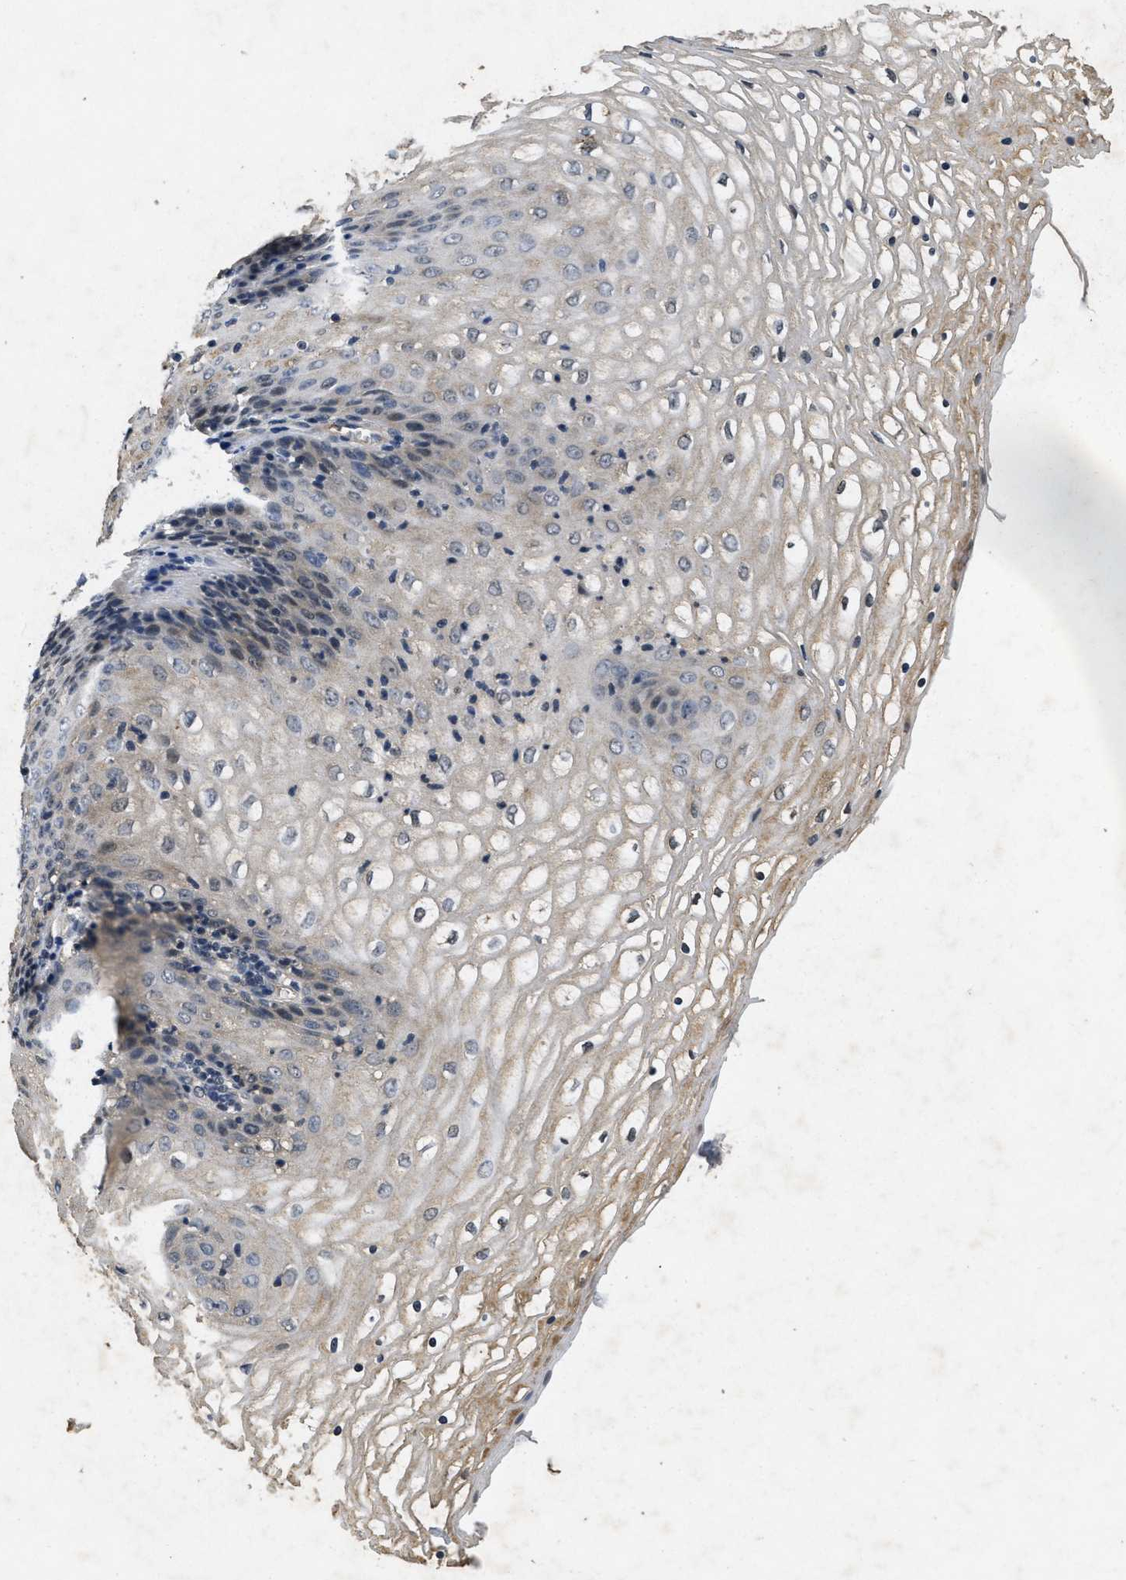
{"staining": {"intensity": "moderate", "quantity": "<25%", "location": "nuclear"}, "tissue": "vagina", "cell_type": "Squamous epithelial cells", "image_type": "normal", "snomed": [{"axis": "morphology", "description": "Normal tissue, NOS"}, {"axis": "topography", "description": "Vagina"}], "caption": "Immunohistochemistry histopathology image of normal human vagina stained for a protein (brown), which exhibits low levels of moderate nuclear positivity in about <25% of squamous epithelial cells.", "gene": "PAPOLG", "patient": {"sex": "female", "age": 34}}